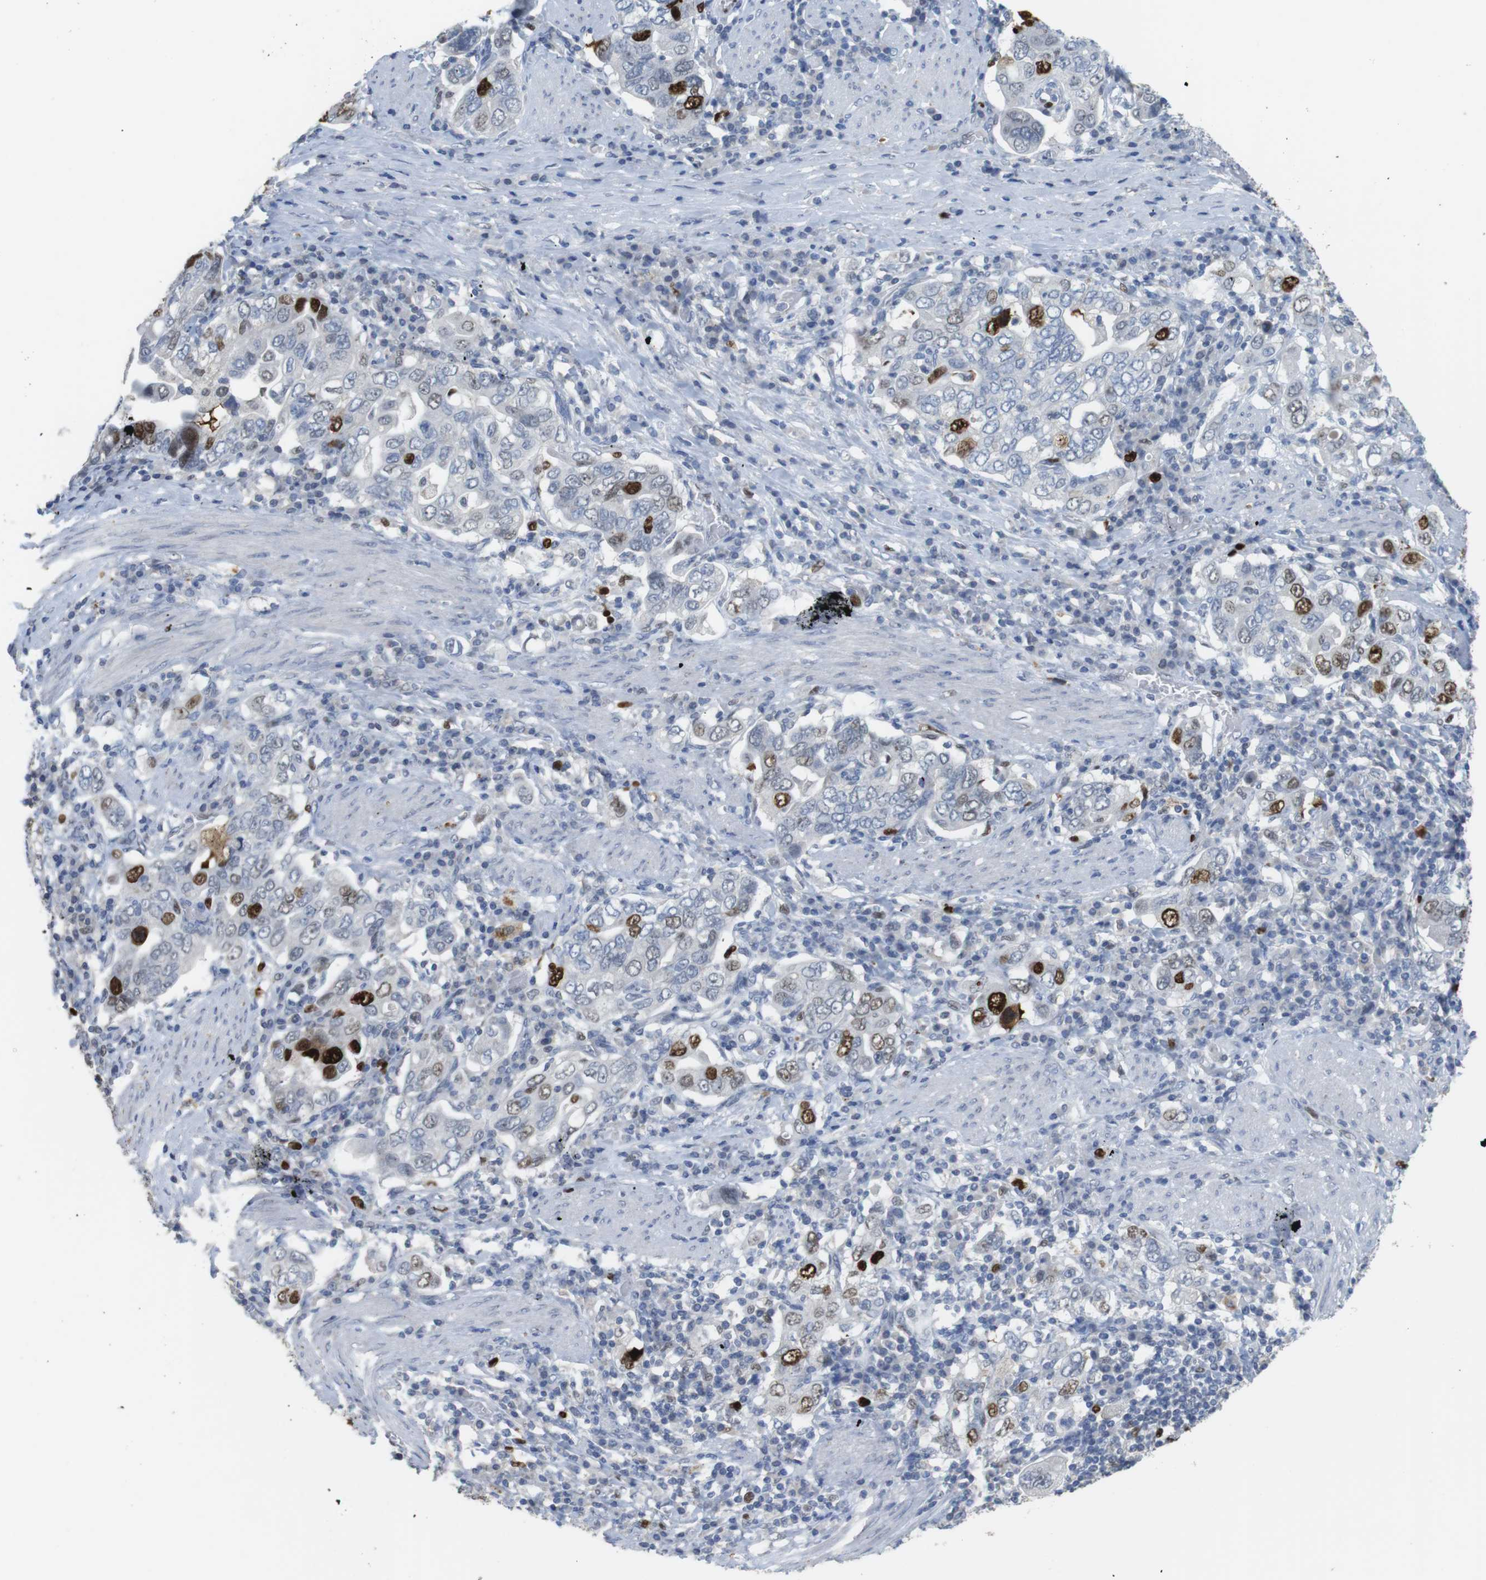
{"staining": {"intensity": "strong", "quantity": "25%-75%", "location": "nuclear"}, "tissue": "stomach cancer", "cell_type": "Tumor cells", "image_type": "cancer", "snomed": [{"axis": "morphology", "description": "Adenocarcinoma, NOS"}, {"axis": "topography", "description": "Stomach, upper"}], "caption": "The photomicrograph reveals a brown stain indicating the presence of a protein in the nuclear of tumor cells in stomach cancer (adenocarcinoma).", "gene": "KPNA2", "patient": {"sex": "male", "age": 62}}